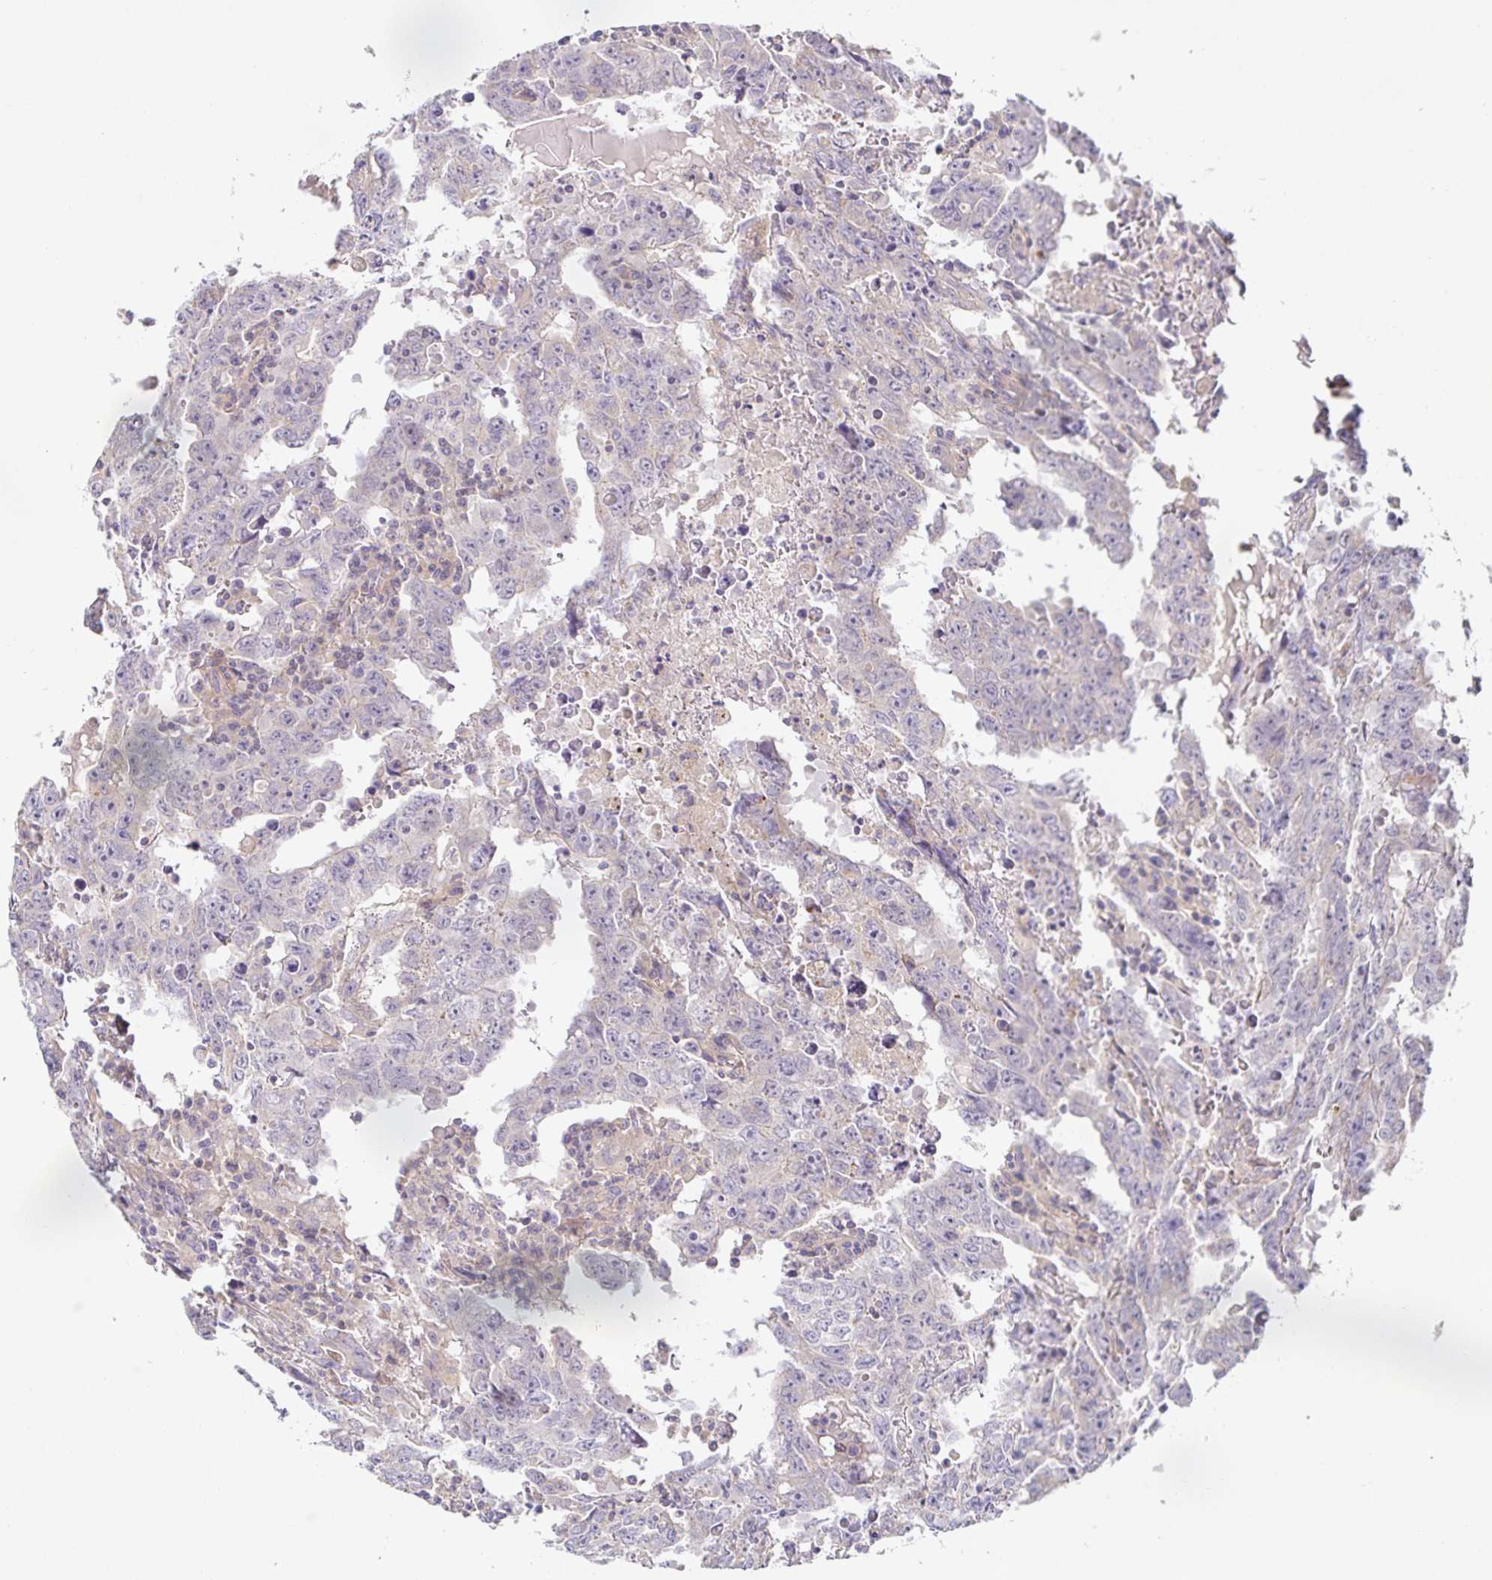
{"staining": {"intensity": "negative", "quantity": "none", "location": "none"}, "tissue": "testis cancer", "cell_type": "Tumor cells", "image_type": "cancer", "snomed": [{"axis": "morphology", "description": "Carcinoma, Embryonal, NOS"}, {"axis": "topography", "description": "Testis"}], "caption": "Human testis embryonal carcinoma stained for a protein using immunohistochemistry exhibits no expression in tumor cells.", "gene": "METTL22", "patient": {"sex": "male", "age": 22}}